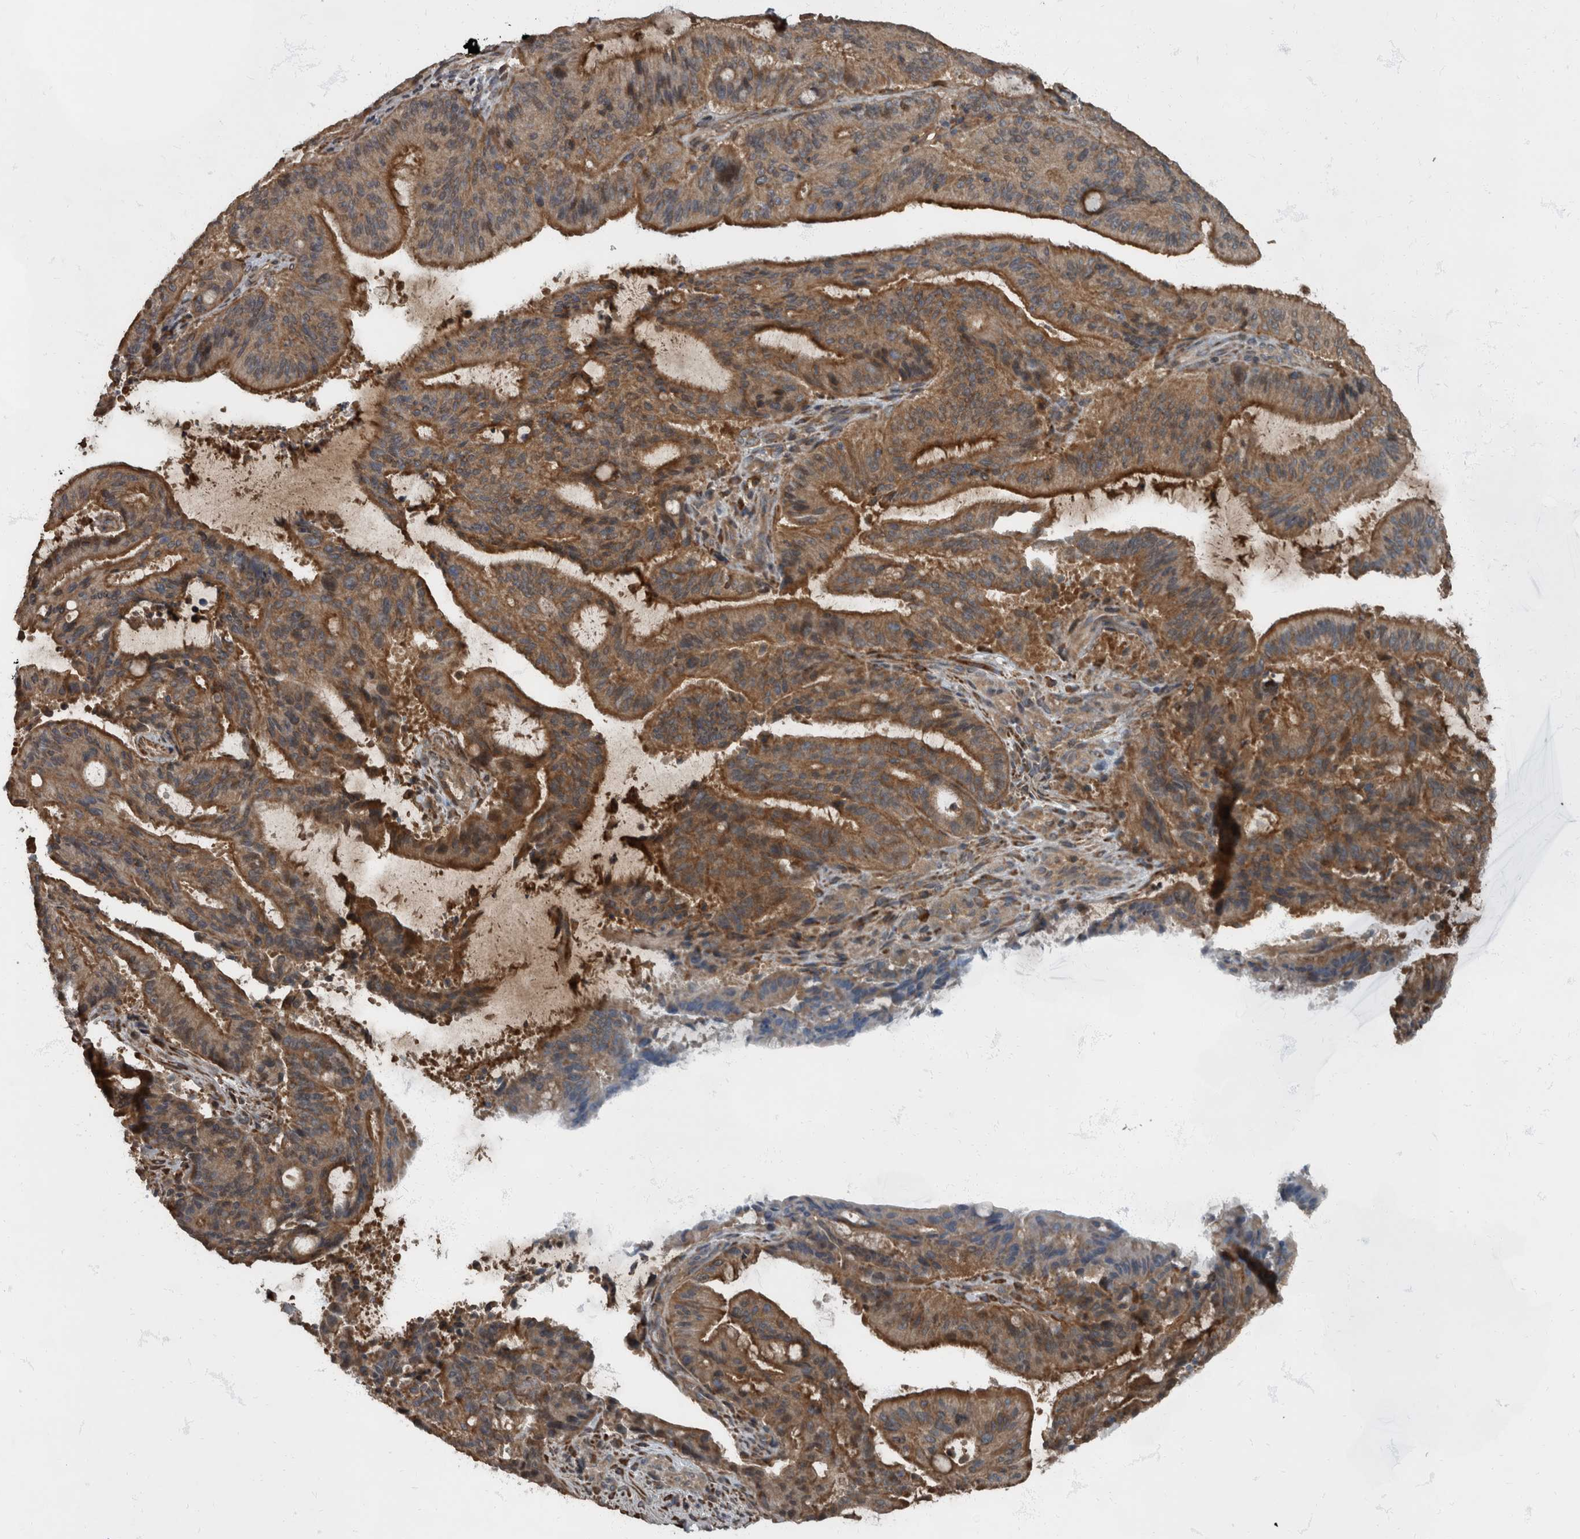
{"staining": {"intensity": "strong", "quantity": ">75%", "location": "cytoplasmic/membranous"}, "tissue": "liver cancer", "cell_type": "Tumor cells", "image_type": "cancer", "snomed": [{"axis": "morphology", "description": "Normal tissue, NOS"}, {"axis": "morphology", "description": "Cholangiocarcinoma"}, {"axis": "topography", "description": "Liver"}, {"axis": "topography", "description": "Peripheral nerve tissue"}], "caption": "Immunohistochemical staining of human cholangiocarcinoma (liver) reveals high levels of strong cytoplasmic/membranous expression in about >75% of tumor cells.", "gene": "RABGGTB", "patient": {"sex": "female", "age": 73}}